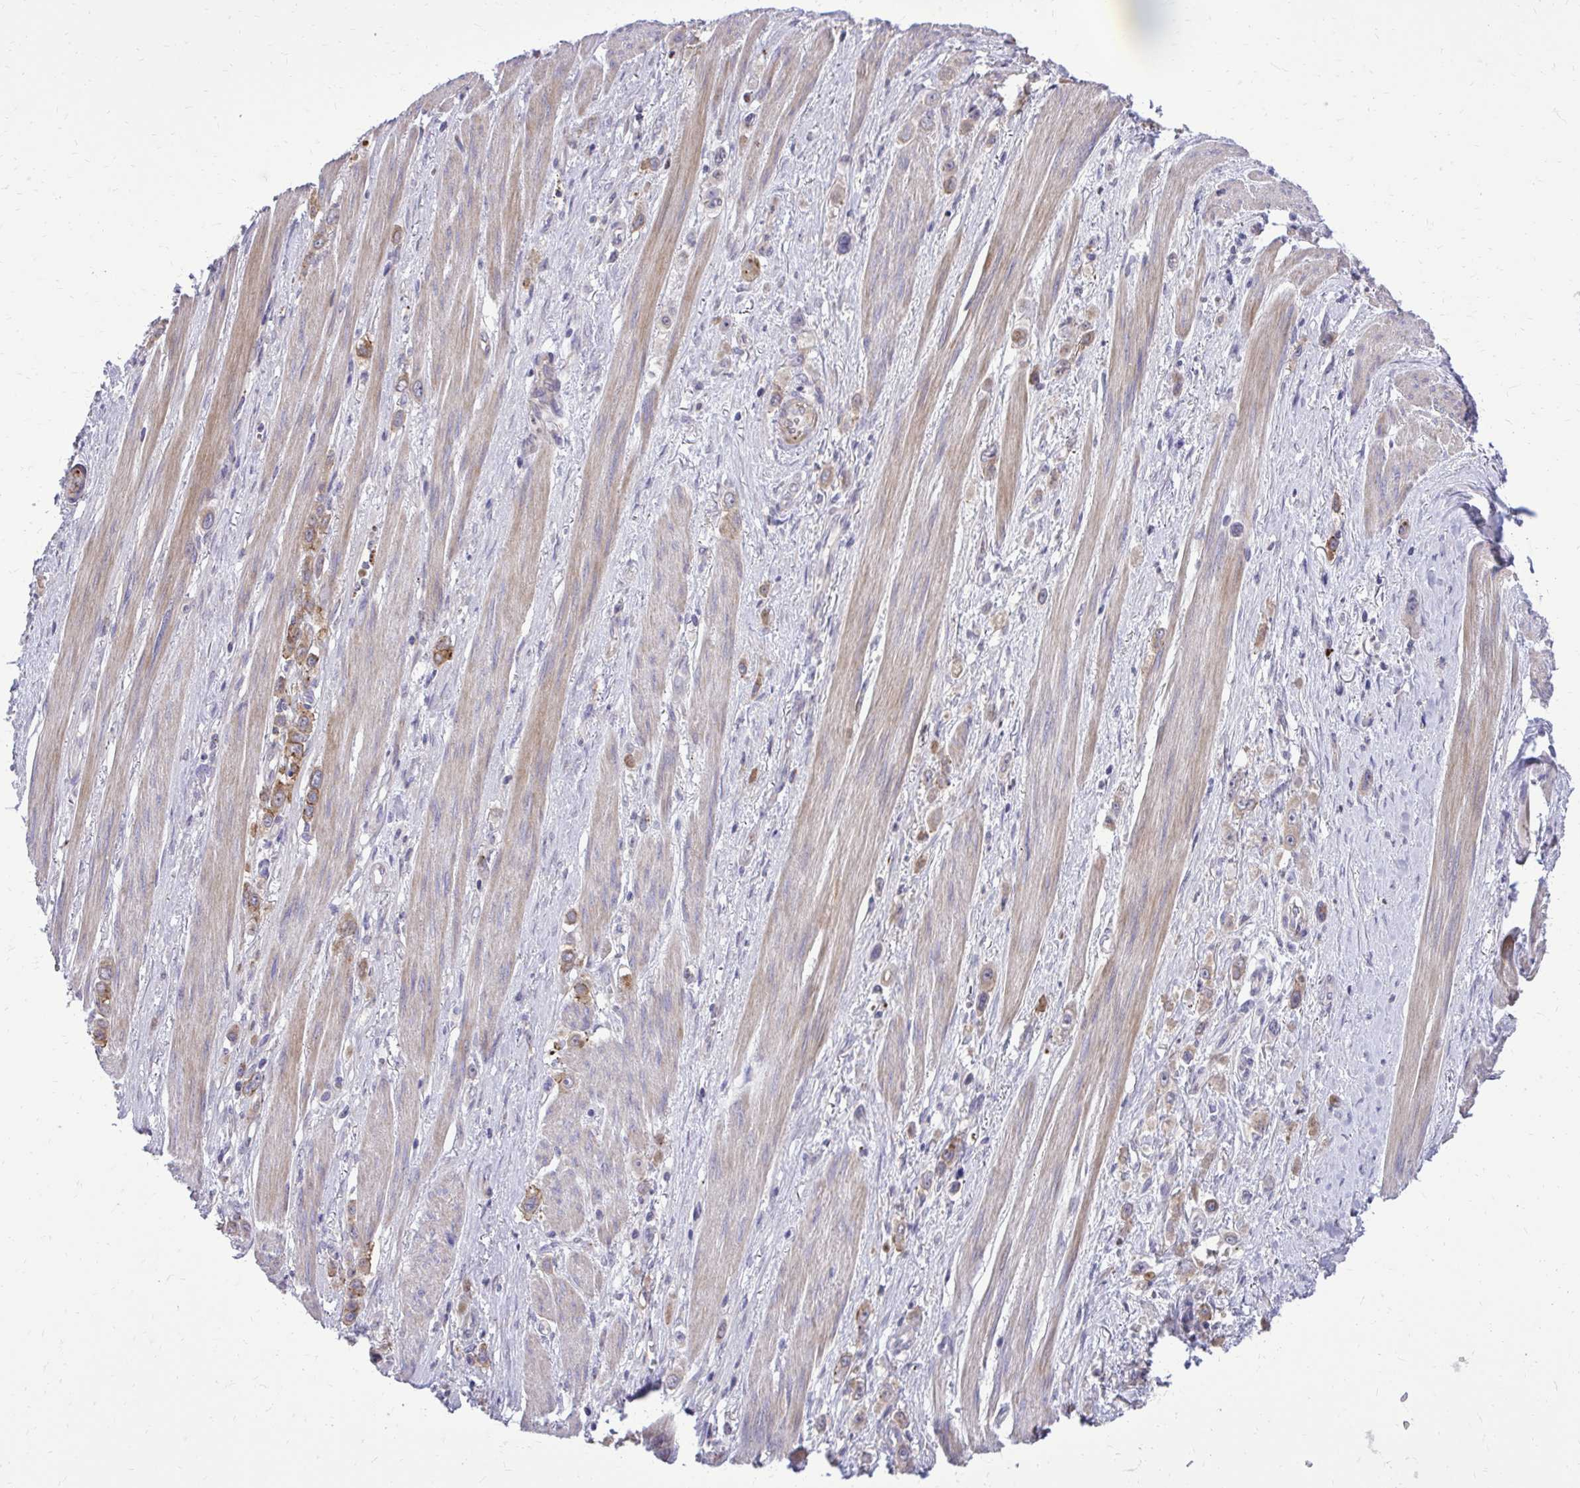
{"staining": {"intensity": "moderate", "quantity": "25%-75%", "location": "cytoplasmic/membranous"}, "tissue": "stomach cancer", "cell_type": "Tumor cells", "image_type": "cancer", "snomed": [{"axis": "morphology", "description": "Adenocarcinoma, NOS"}, {"axis": "topography", "description": "Stomach, upper"}], "caption": "Brown immunohistochemical staining in human stomach cancer (adenocarcinoma) demonstrates moderate cytoplasmic/membranous staining in about 25%-75% of tumor cells. Immunohistochemistry stains the protein in brown and the nuclei are stained blue.", "gene": "ABCC3", "patient": {"sex": "male", "age": 75}}